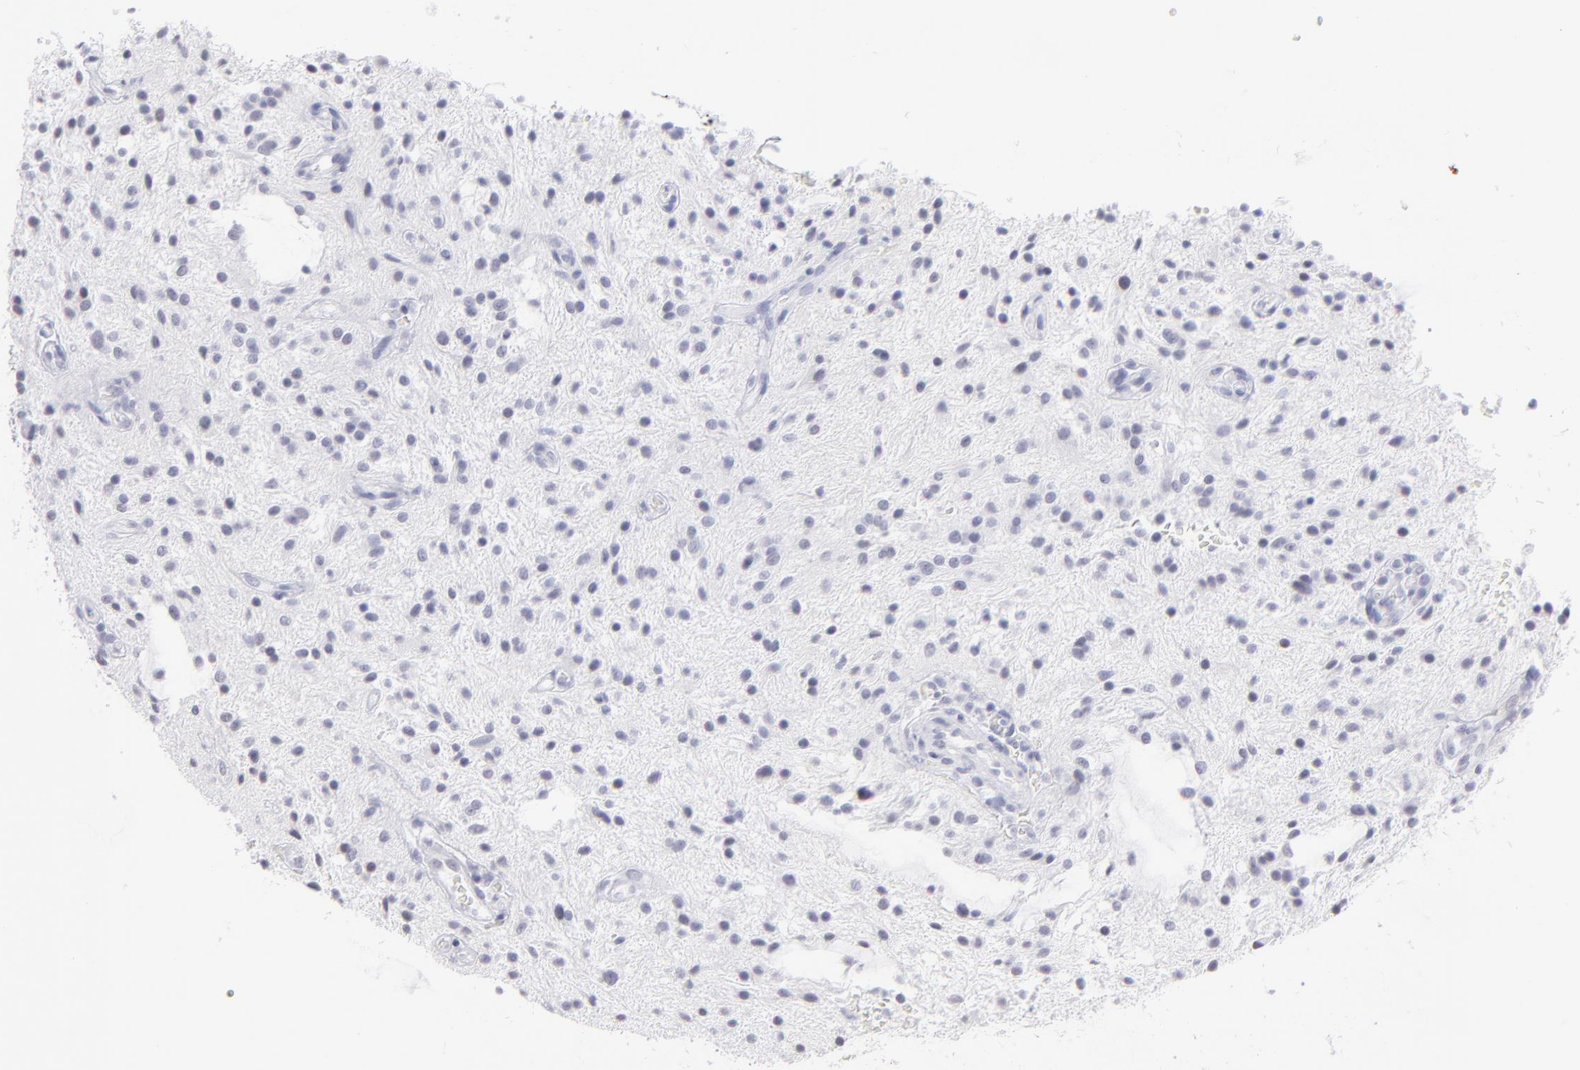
{"staining": {"intensity": "negative", "quantity": "none", "location": "none"}, "tissue": "glioma", "cell_type": "Tumor cells", "image_type": "cancer", "snomed": [{"axis": "morphology", "description": "Glioma, malignant, NOS"}, {"axis": "topography", "description": "Cerebellum"}], "caption": "This is a micrograph of IHC staining of glioma, which shows no expression in tumor cells. Brightfield microscopy of IHC stained with DAB (3,3'-diaminobenzidine) (brown) and hematoxylin (blue), captured at high magnification.", "gene": "ALDOB", "patient": {"sex": "female", "age": 10}}